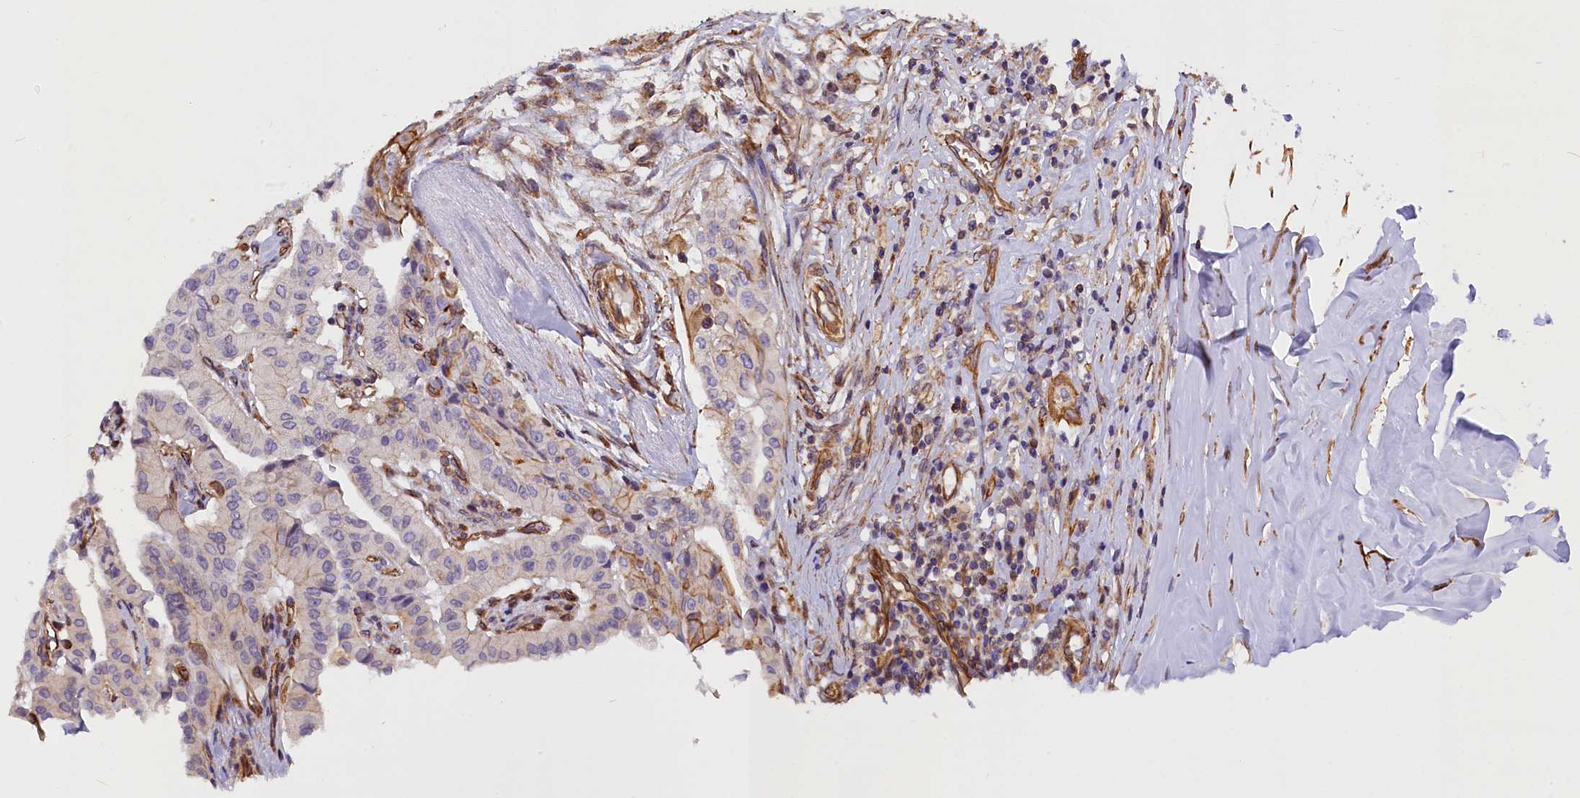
{"staining": {"intensity": "negative", "quantity": "none", "location": "none"}, "tissue": "thyroid cancer", "cell_type": "Tumor cells", "image_type": "cancer", "snomed": [{"axis": "morphology", "description": "Papillary adenocarcinoma, NOS"}, {"axis": "topography", "description": "Thyroid gland"}], "caption": "Human papillary adenocarcinoma (thyroid) stained for a protein using immunohistochemistry (IHC) displays no positivity in tumor cells.", "gene": "MED20", "patient": {"sex": "female", "age": 59}}